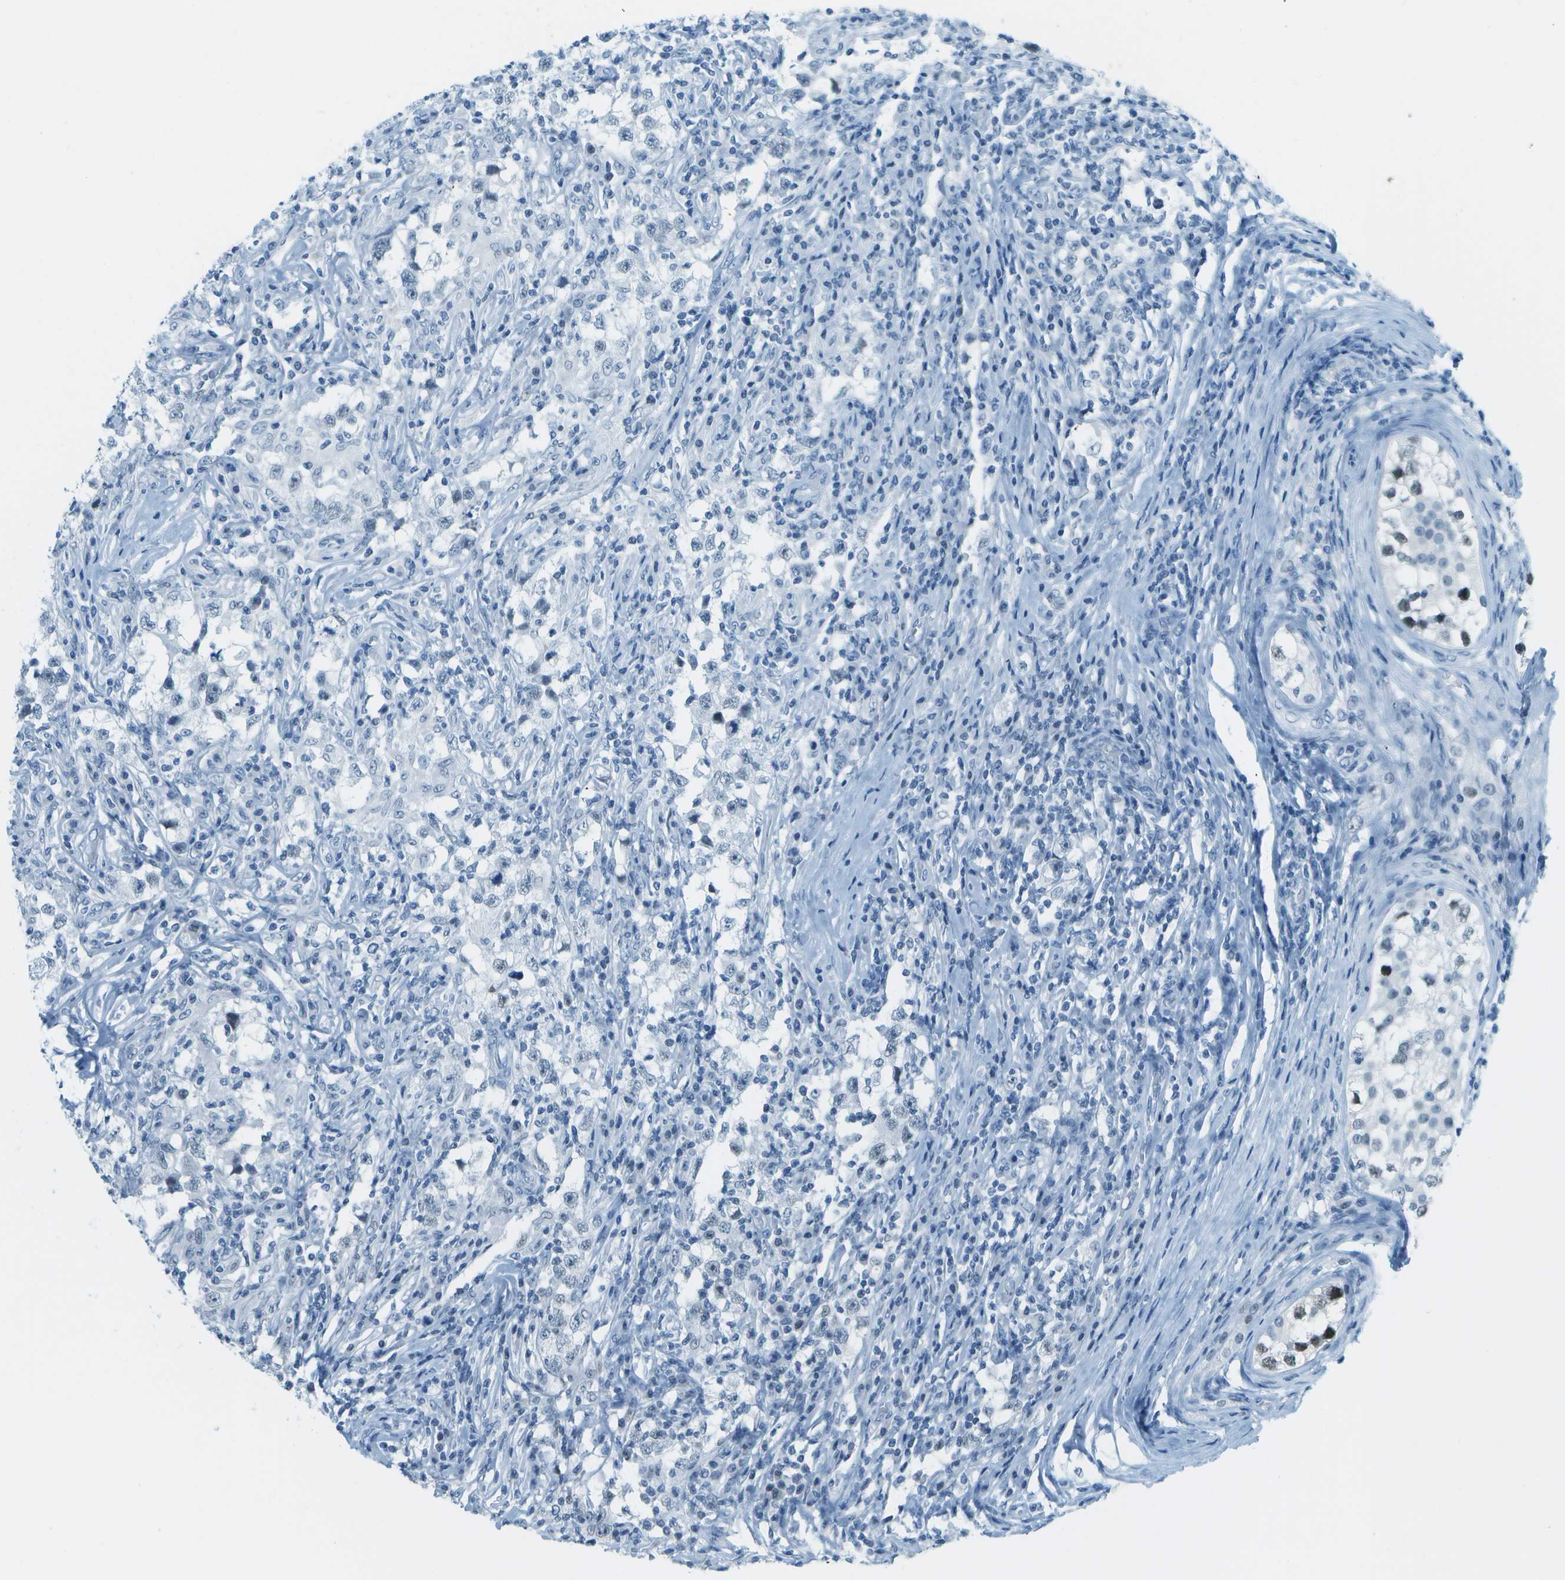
{"staining": {"intensity": "negative", "quantity": "none", "location": "none"}, "tissue": "testis cancer", "cell_type": "Tumor cells", "image_type": "cancer", "snomed": [{"axis": "morphology", "description": "Carcinoma, Embryonal, NOS"}, {"axis": "topography", "description": "Testis"}], "caption": "Immunohistochemical staining of embryonal carcinoma (testis) demonstrates no significant staining in tumor cells.", "gene": "NEK11", "patient": {"sex": "male", "age": 21}}